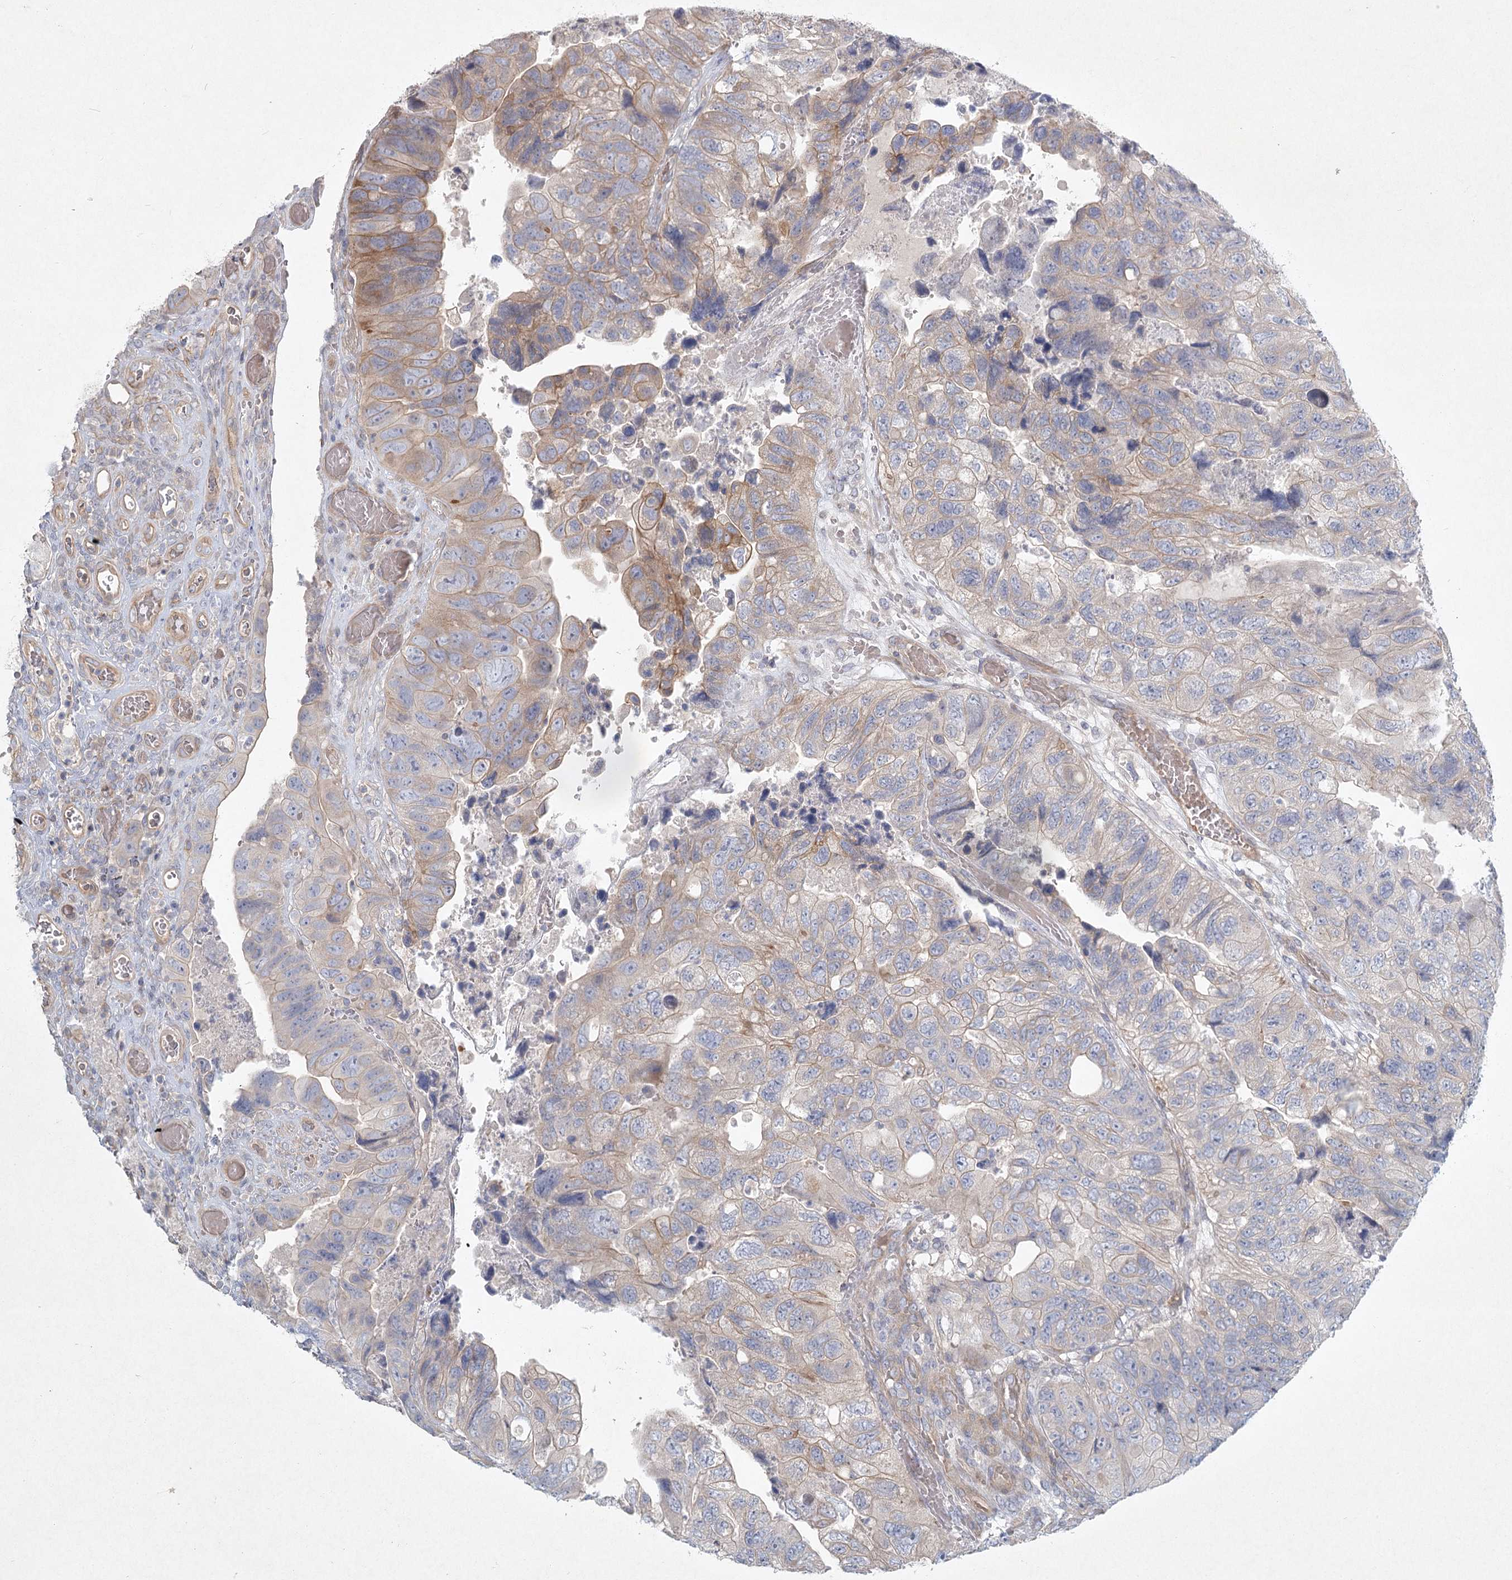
{"staining": {"intensity": "weak", "quantity": "25%-75%", "location": "cytoplasmic/membranous"}, "tissue": "colorectal cancer", "cell_type": "Tumor cells", "image_type": "cancer", "snomed": [{"axis": "morphology", "description": "Adenocarcinoma, NOS"}, {"axis": "topography", "description": "Rectum"}], "caption": "The immunohistochemical stain labels weak cytoplasmic/membranous positivity in tumor cells of adenocarcinoma (colorectal) tissue. The protein is shown in brown color, while the nuclei are stained blue.", "gene": "DNMBP", "patient": {"sex": "male", "age": 63}}